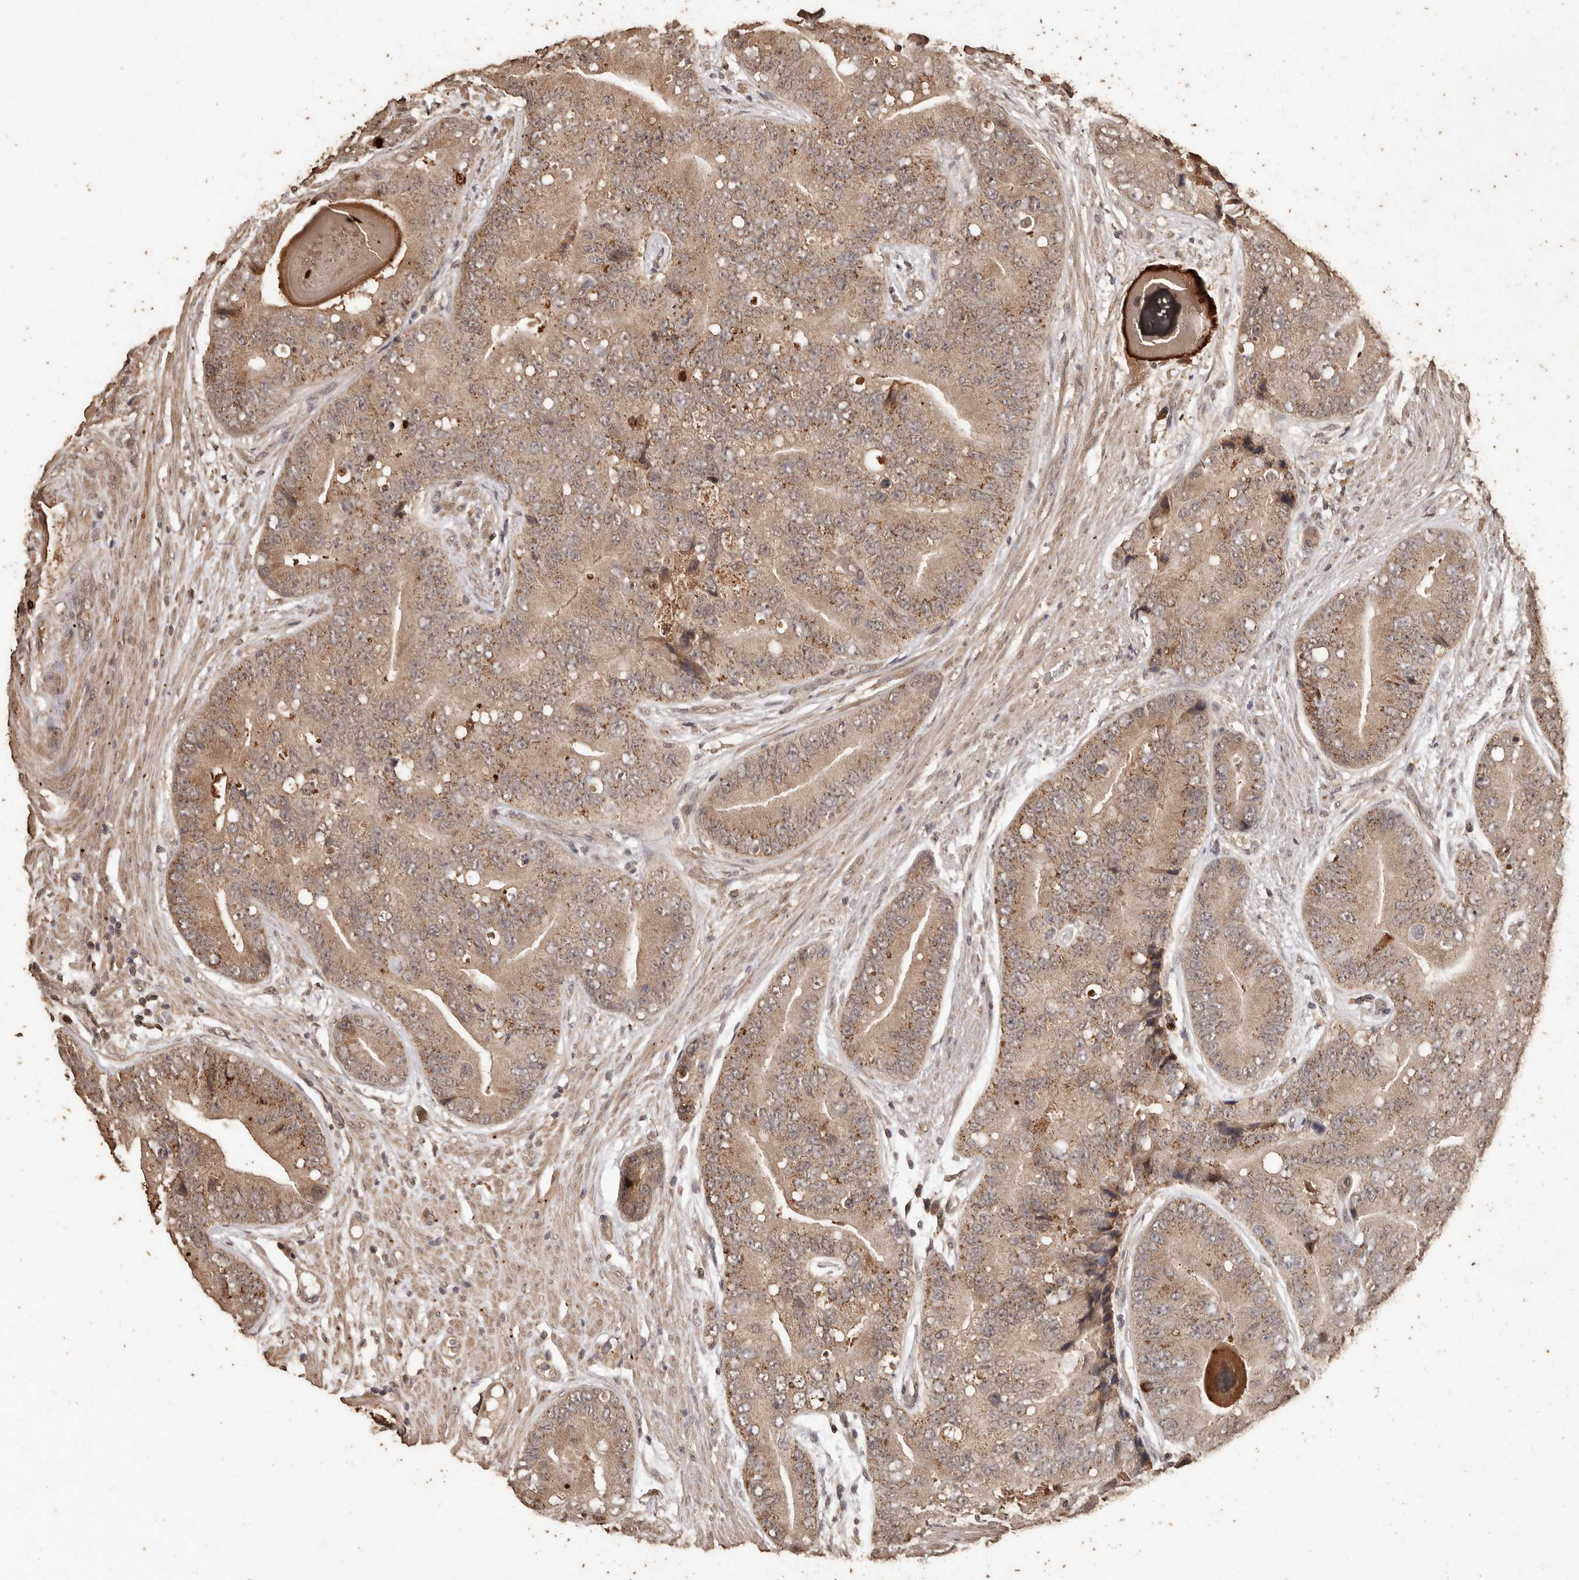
{"staining": {"intensity": "moderate", "quantity": ">75%", "location": "cytoplasmic/membranous"}, "tissue": "prostate cancer", "cell_type": "Tumor cells", "image_type": "cancer", "snomed": [{"axis": "morphology", "description": "Adenocarcinoma, High grade"}, {"axis": "topography", "description": "Prostate"}], "caption": "High-magnification brightfield microscopy of prostate cancer stained with DAB (3,3'-diaminobenzidine) (brown) and counterstained with hematoxylin (blue). tumor cells exhibit moderate cytoplasmic/membranous expression is appreciated in about>75% of cells. The staining was performed using DAB to visualize the protein expression in brown, while the nuclei were stained in blue with hematoxylin (Magnification: 20x).", "gene": "PKDCC", "patient": {"sex": "male", "age": 70}}